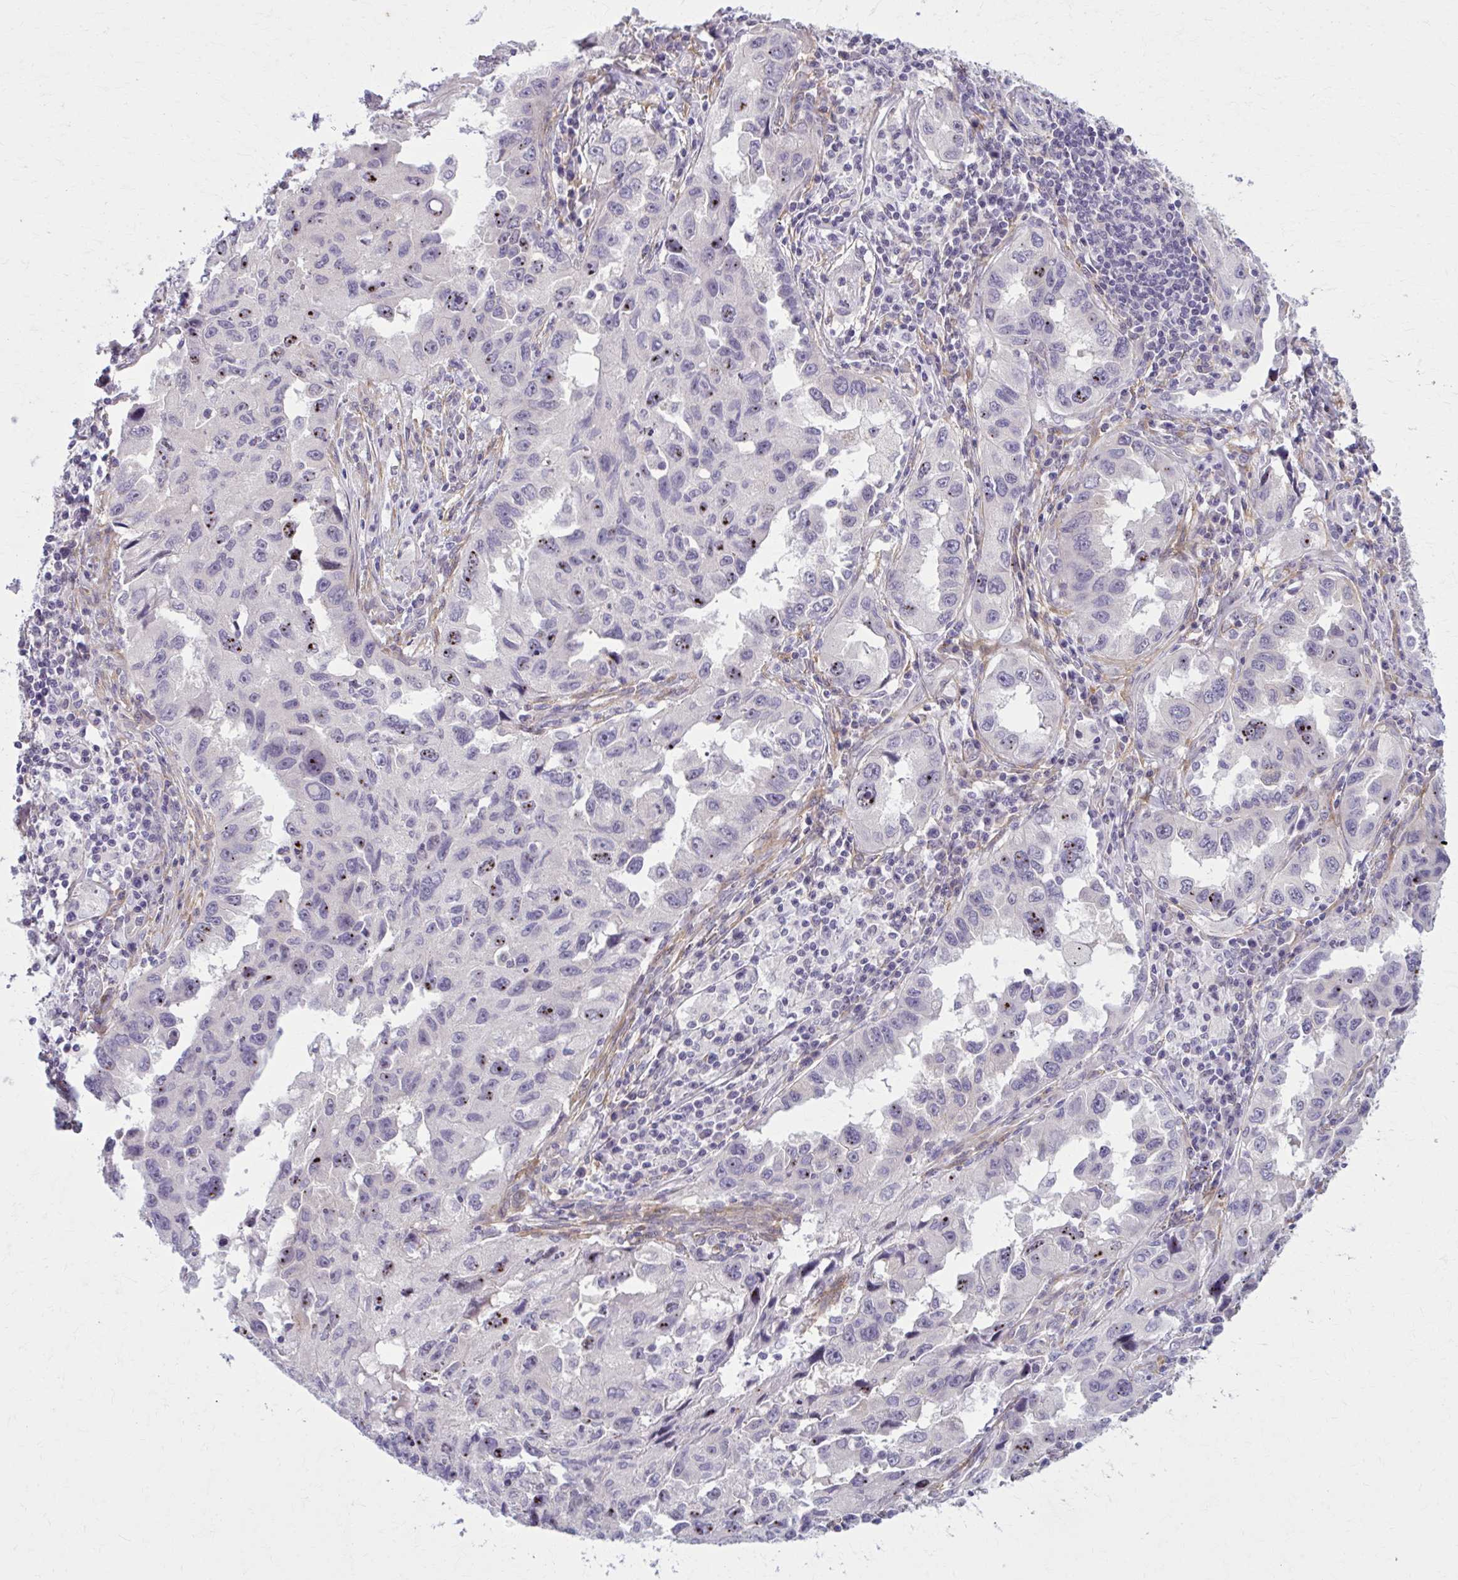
{"staining": {"intensity": "moderate", "quantity": "<25%", "location": "nuclear"}, "tissue": "lung cancer", "cell_type": "Tumor cells", "image_type": "cancer", "snomed": [{"axis": "morphology", "description": "Adenocarcinoma, NOS"}, {"axis": "topography", "description": "Lung"}], "caption": "Tumor cells reveal moderate nuclear positivity in approximately <25% of cells in lung adenocarcinoma.", "gene": "NUMBL", "patient": {"sex": "female", "age": 73}}